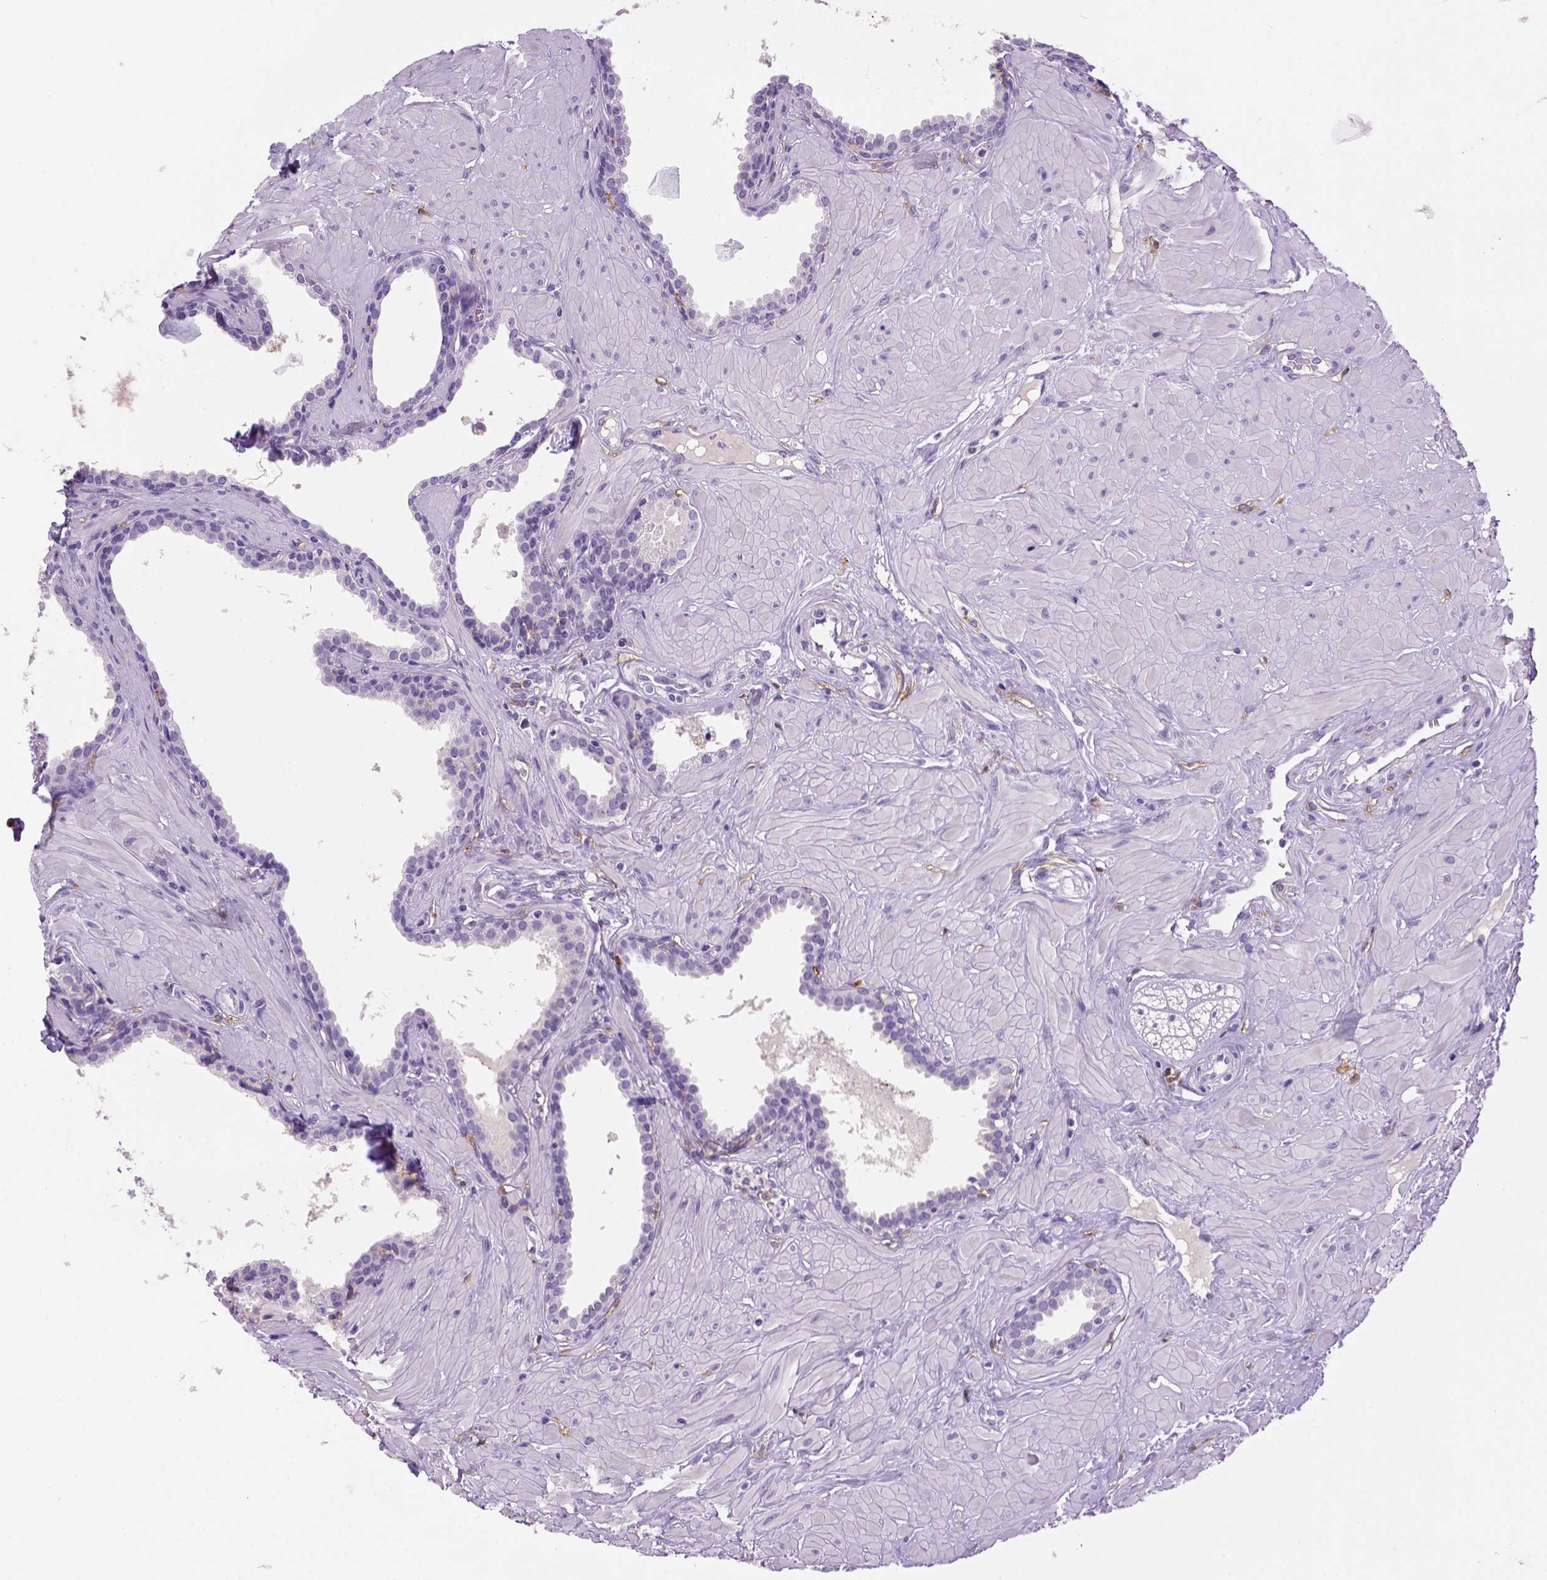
{"staining": {"intensity": "negative", "quantity": "none", "location": "none"}, "tissue": "prostate", "cell_type": "Glandular cells", "image_type": "normal", "snomed": [{"axis": "morphology", "description": "Normal tissue, NOS"}, {"axis": "topography", "description": "Prostate"}], "caption": "DAB immunohistochemical staining of unremarkable human prostate demonstrates no significant expression in glandular cells.", "gene": "CD14", "patient": {"sex": "male", "age": 48}}